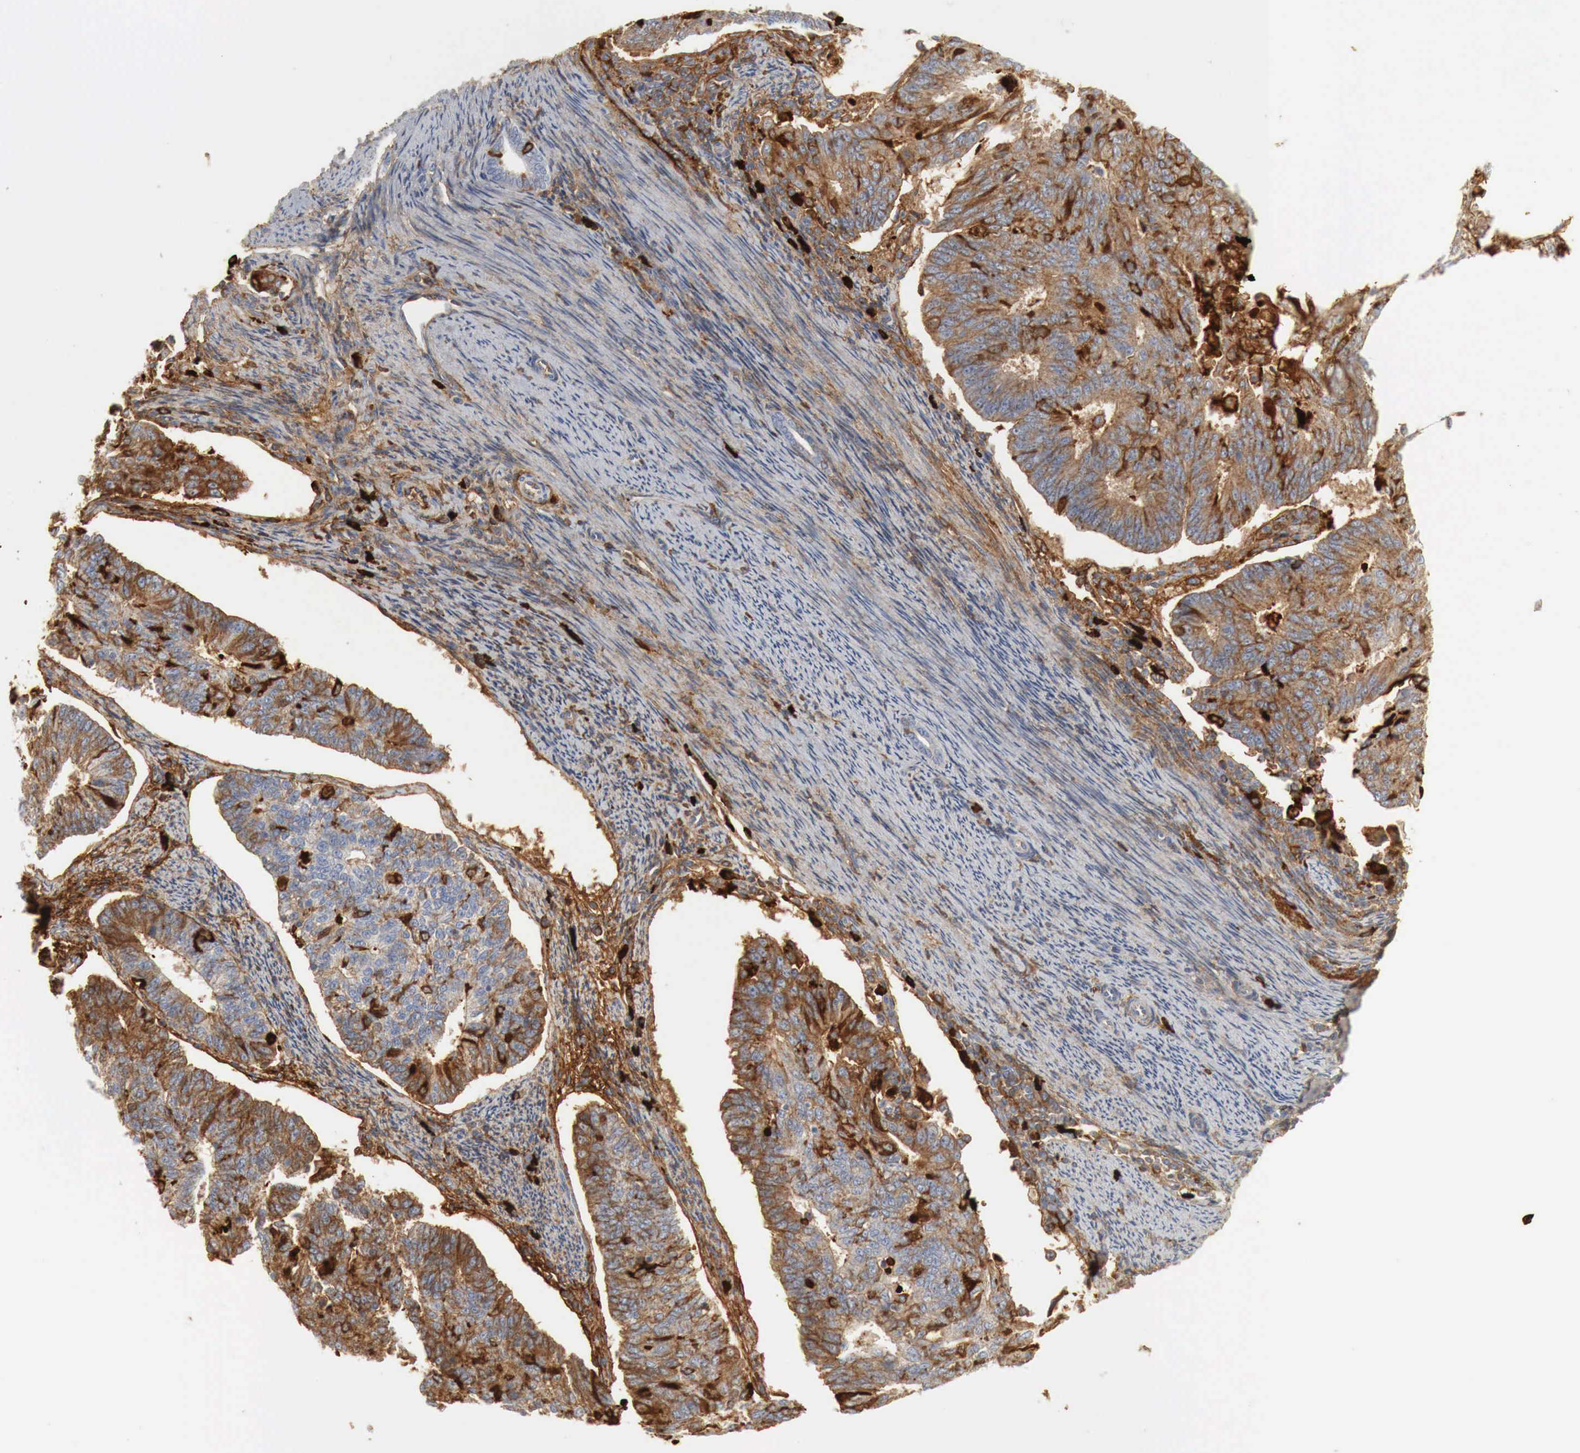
{"staining": {"intensity": "moderate", "quantity": "25%-75%", "location": "cytoplasmic/membranous"}, "tissue": "endometrial cancer", "cell_type": "Tumor cells", "image_type": "cancer", "snomed": [{"axis": "morphology", "description": "Adenocarcinoma, NOS"}, {"axis": "topography", "description": "Endometrium"}], "caption": "A histopathology image of endometrial cancer stained for a protein exhibits moderate cytoplasmic/membranous brown staining in tumor cells.", "gene": "IGLC3", "patient": {"sex": "female", "age": 56}}